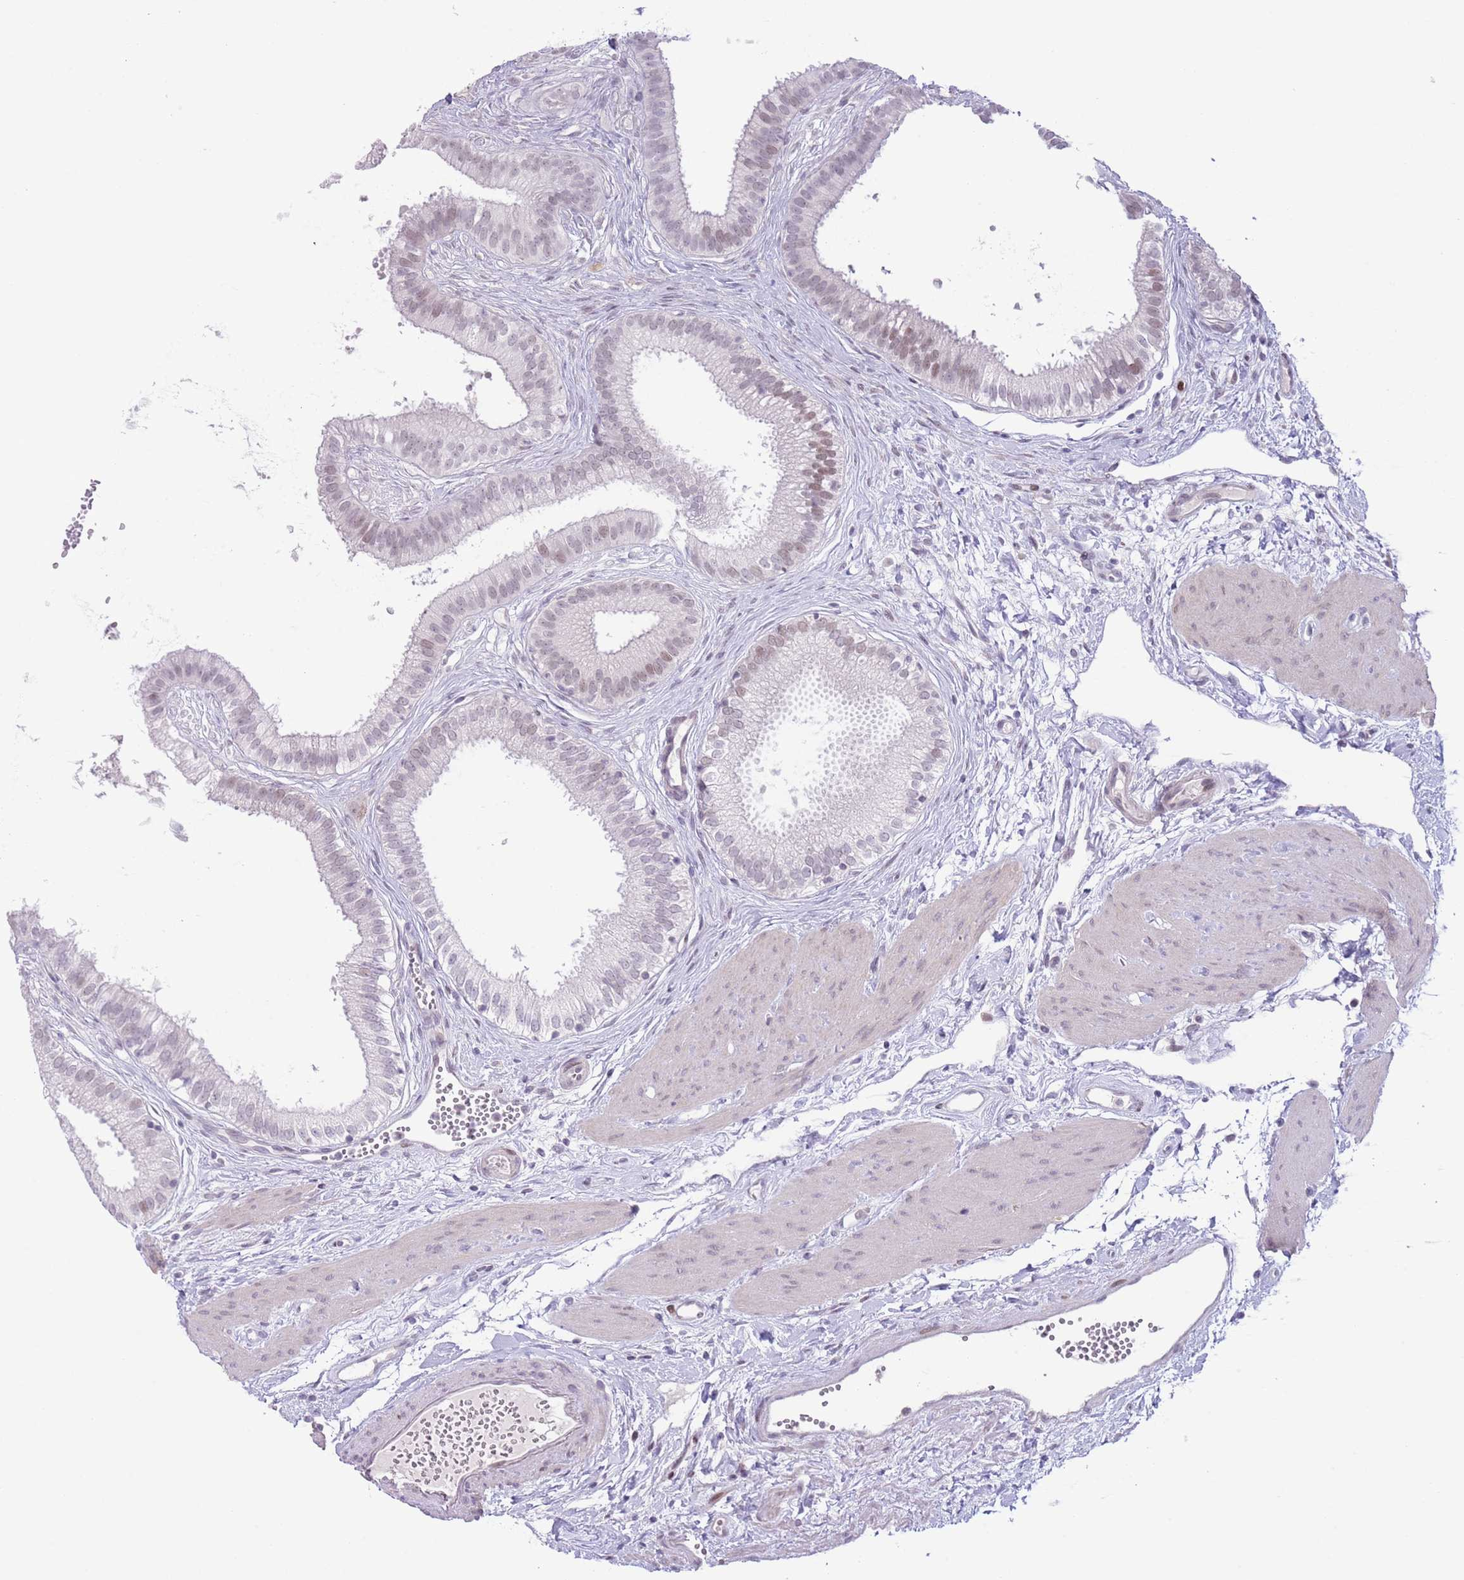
{"staining": {"intensity": "weak", "quantity": "<25%", "location": "nuclear"}, "tissue": "gallbladder", "cell_type": "Glandular cells", "image_type": "normal", "snomed": [{"axis": "morphology", "description": "Normal tissue, NOS"}, {"axis": "topography", "description": "Gallbladder"}], "caption": "IHC histopathology image of benign gallbladder: gallbladder stained with DAB (3,3'-diaminobenzidine) shows no significant protein expression in glandular cells.", "gene": "MFSD10", "patient": {"sex": "female", "age": 54}}